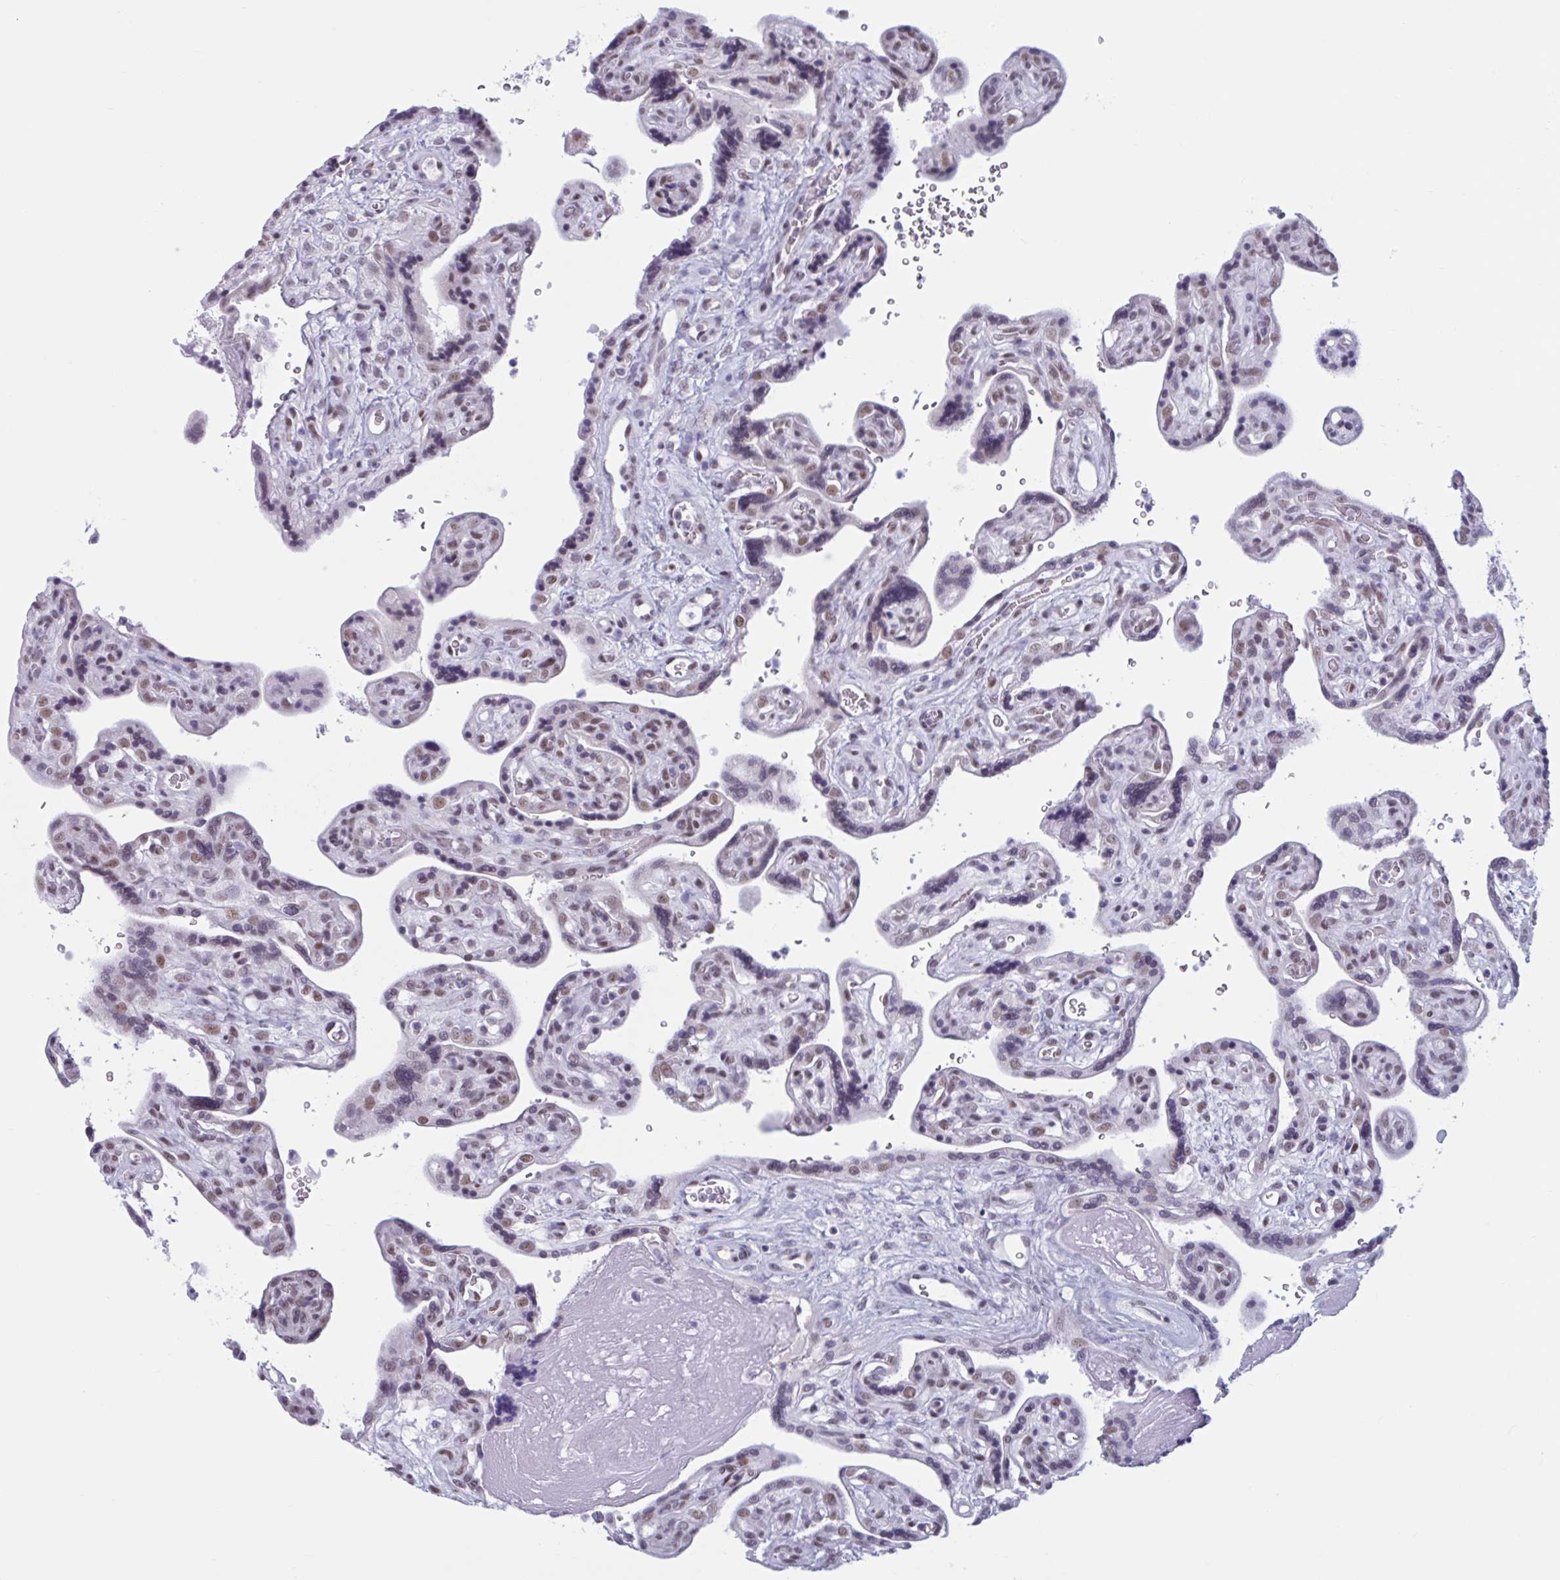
{"staining": {"intensity": "negative", "quantity": "none", "location": "none"}, "tissue": "placenta", "cell_type": "Trophoblastic cells", "image_type": "normal", "snomed": [{"axis": "morphology", "description": "Normal tissue, NOS"}, {"axis": "topography", "description": "Placenta"}], "caption": "The photomicrograph demonstrates no significant staining in trophoblastic cells of placenta.", "gene": "MSMB", "patient": {"sex": "female", "age": 39}}